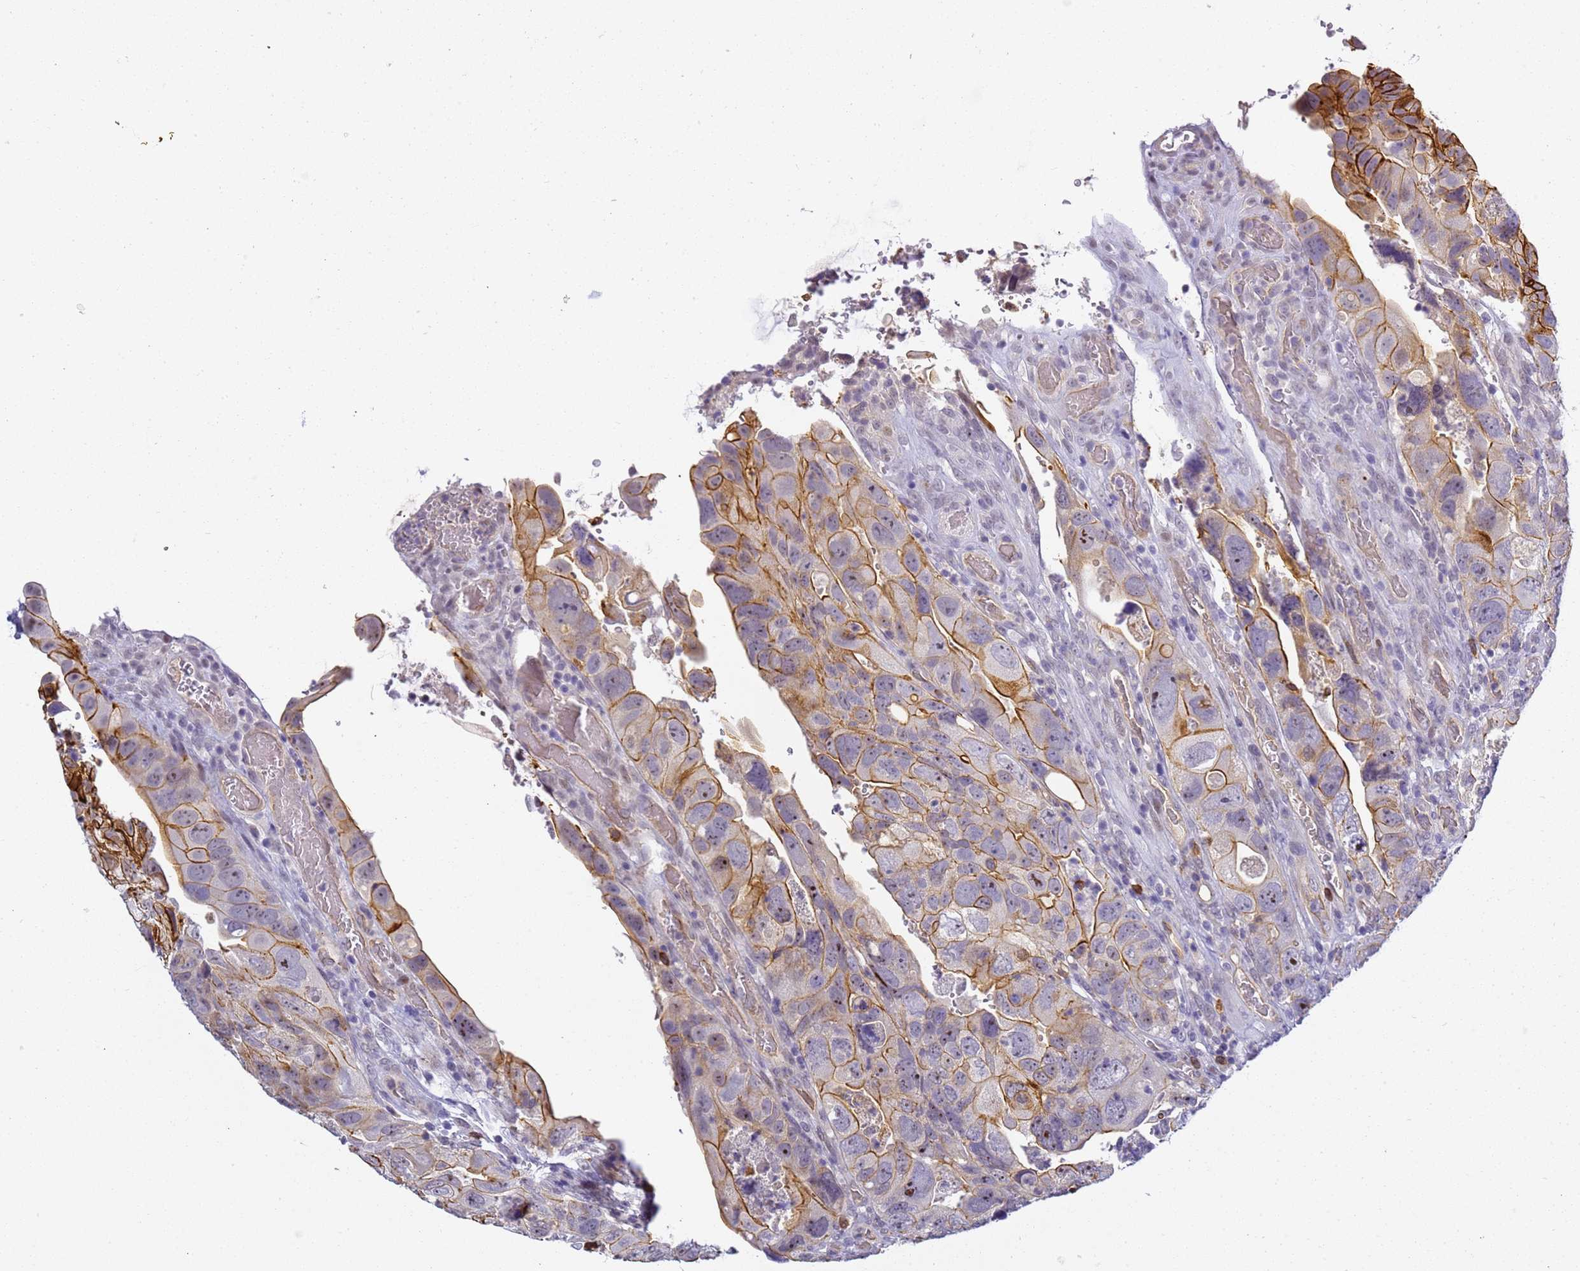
{"staining": {"intensity": "moderate", "quantity": "25%-75%", "location": "cytoplasmic/membranous"}, "tissue": "colorectal cancer", "cell_type": "Tumor cells", "image_type": "cancer", "snomed": [{"axis": "morphology", "description": "Adenocarcinoma, NOS"}, {"axis": "topography", "description": "Rectum"}], "caption": "A histopathology image of colorectal cancer (adenocarcinoma) stained for a protein displays moderate cytoplasmic/membranous brown staining in tumor cells.", "gene": "GON4L", "patient": {"sex": "male", "age": 63}}